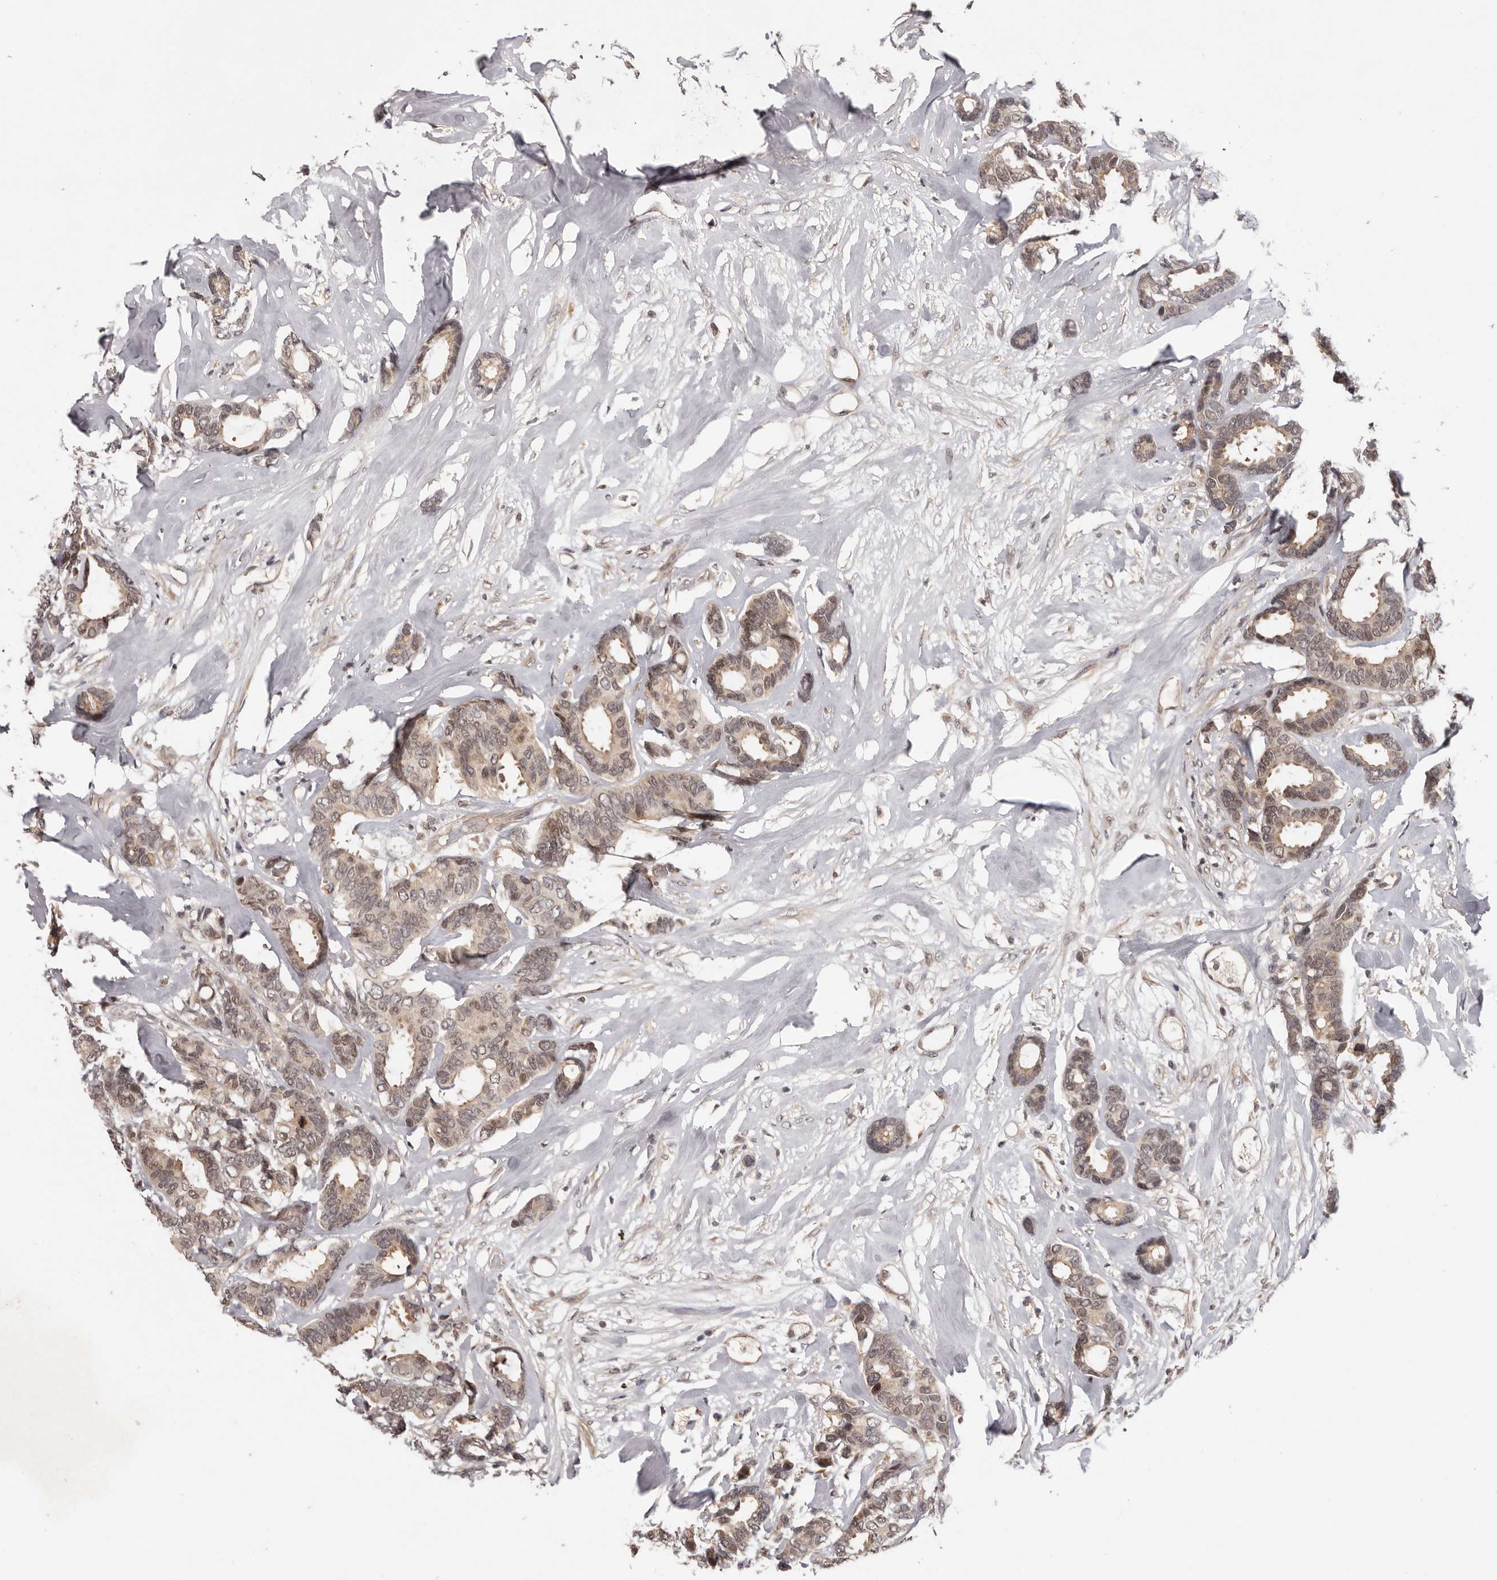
{"staining": {"intensity": "weak", "quantity": ">75%", "location": "cytoplasmic/membranous,nuclear"}, "tissue": "breast cancer", "cell_type": "Tumor cells", "image_type": "cancer", "snomed": [{"axis": "morphology", "description": "Duct carcinoma"}, {"axis": "topography", "description": "Breast"}], "caption": "Human breast cancer stained with a protein marker exhibits weak staining in tumor cells.", "gene": "TBX5", "patient": {"sex": "female", "age": 87}}